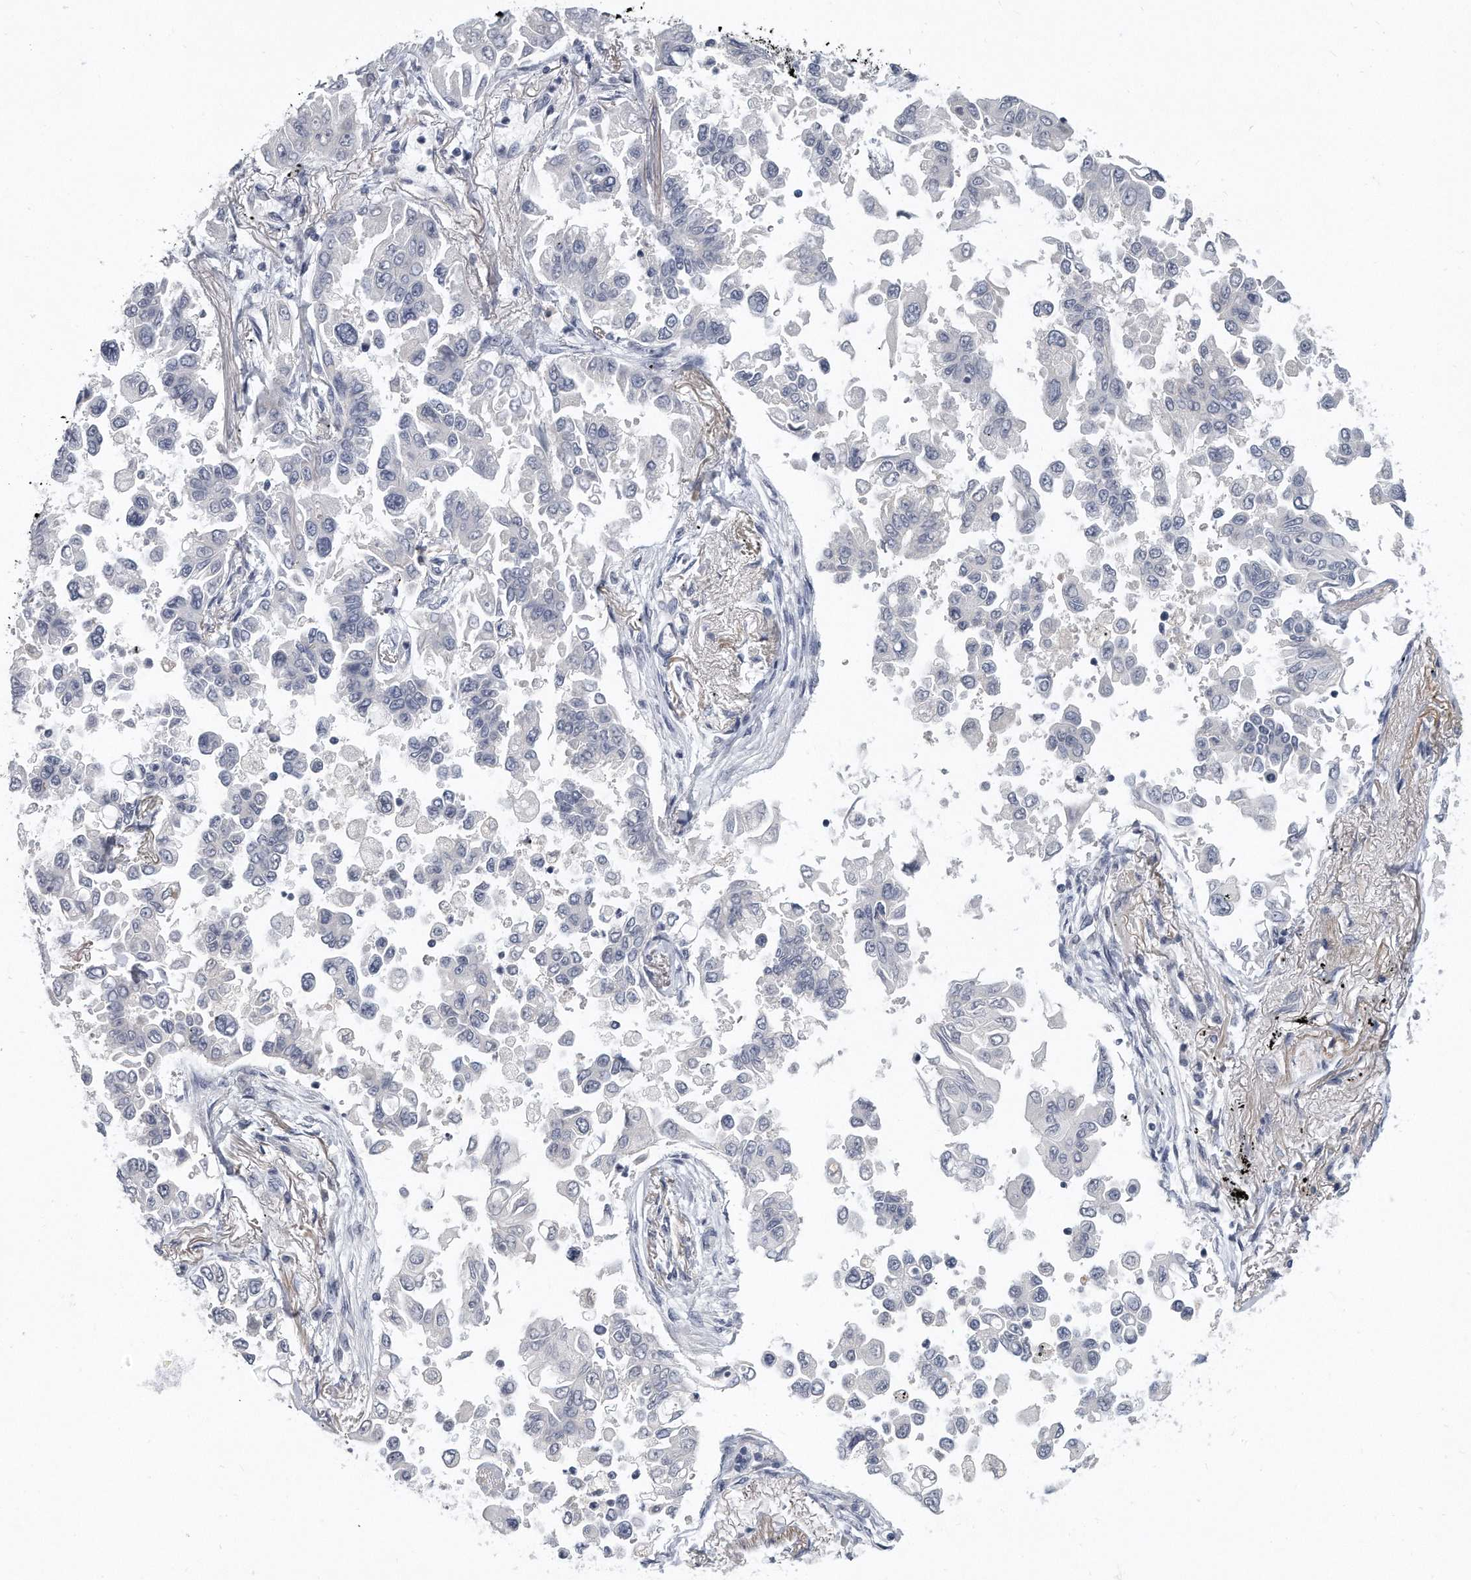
{"staining": {"intensity": "negative", "quantity": "none", "location": "none"}, "tissue": "lung cancer", "cell_type": "Tumor cells", "image_type": "cancer", "snomed": [{"axis": "morphology", "description": "Adenocarcinoma, NOS"}, {"axis": "topography", "description": "Lung"}], "caption": "Tumor cells show no significant protein staining in lung adenocarcinoma. The staining is performed using DAB (3,3'-diaminobenzidine) brown chromogen with nuclei counter-stained in using hematoxylin.", "gene": "KLHL7", "patient": {"sex": "female", "age": 67}}